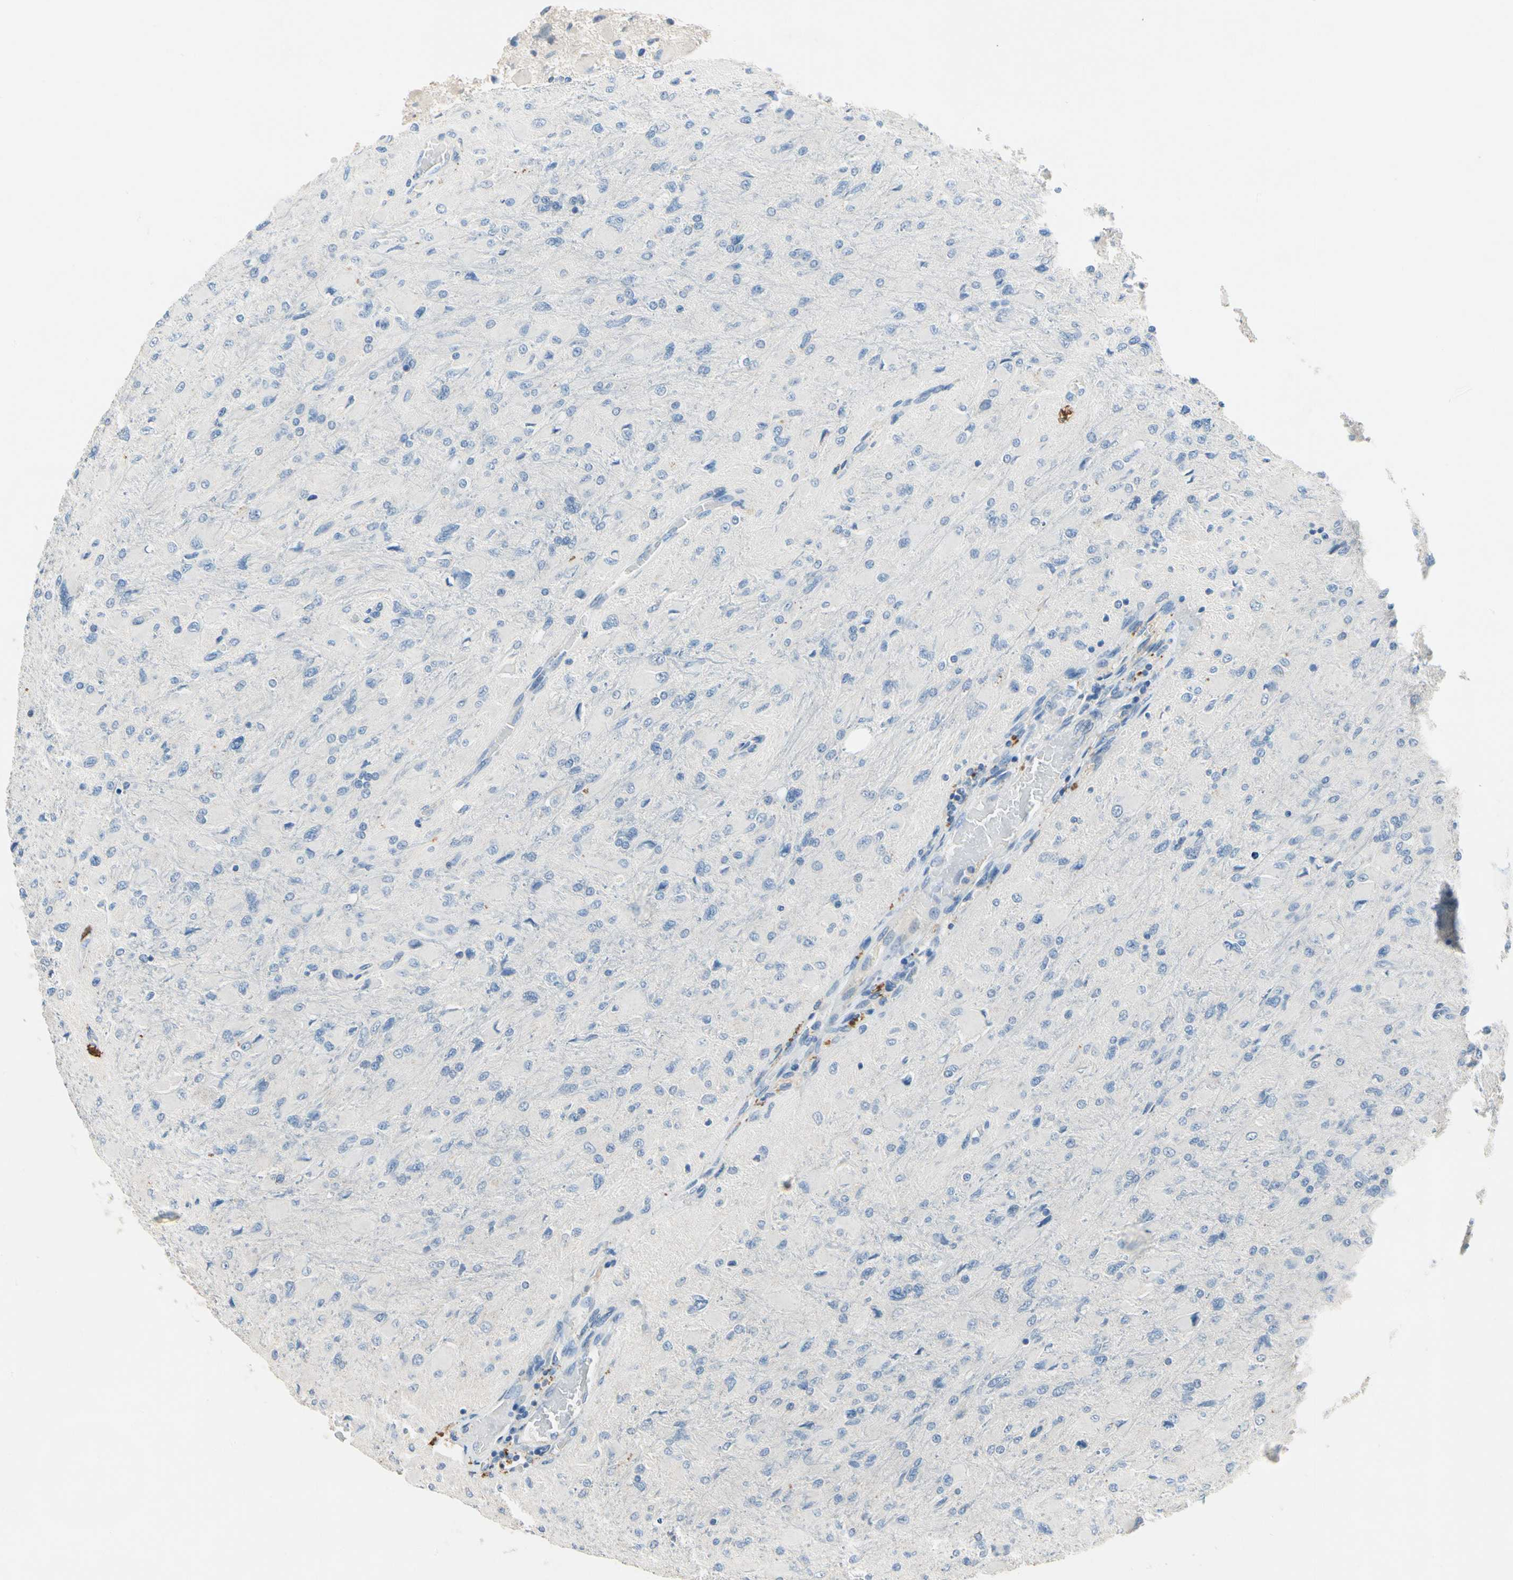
{"staining": {"intensity": "negative", "quantity": "none", "location": "none"}, "tissue": "glioma", "cell_type": "Tumor cells", "image_type": "cancer", "snomed": [{"axis": "morphology", "description": "Glioma, malignant, High grade"}, {"axis": "topography", "description": "Cerebral cortex"}], "caption": "Immunohistochemistry of malignant glioma (high-grade) reveals no positivity in tumor cells. (DAB (3,3'-diaminobenzidine) immunohistochemistry (IHC) with hematoxylin counter stain).", "gene": "CPA3", "patient": {"sex": "female", "age": 36}}